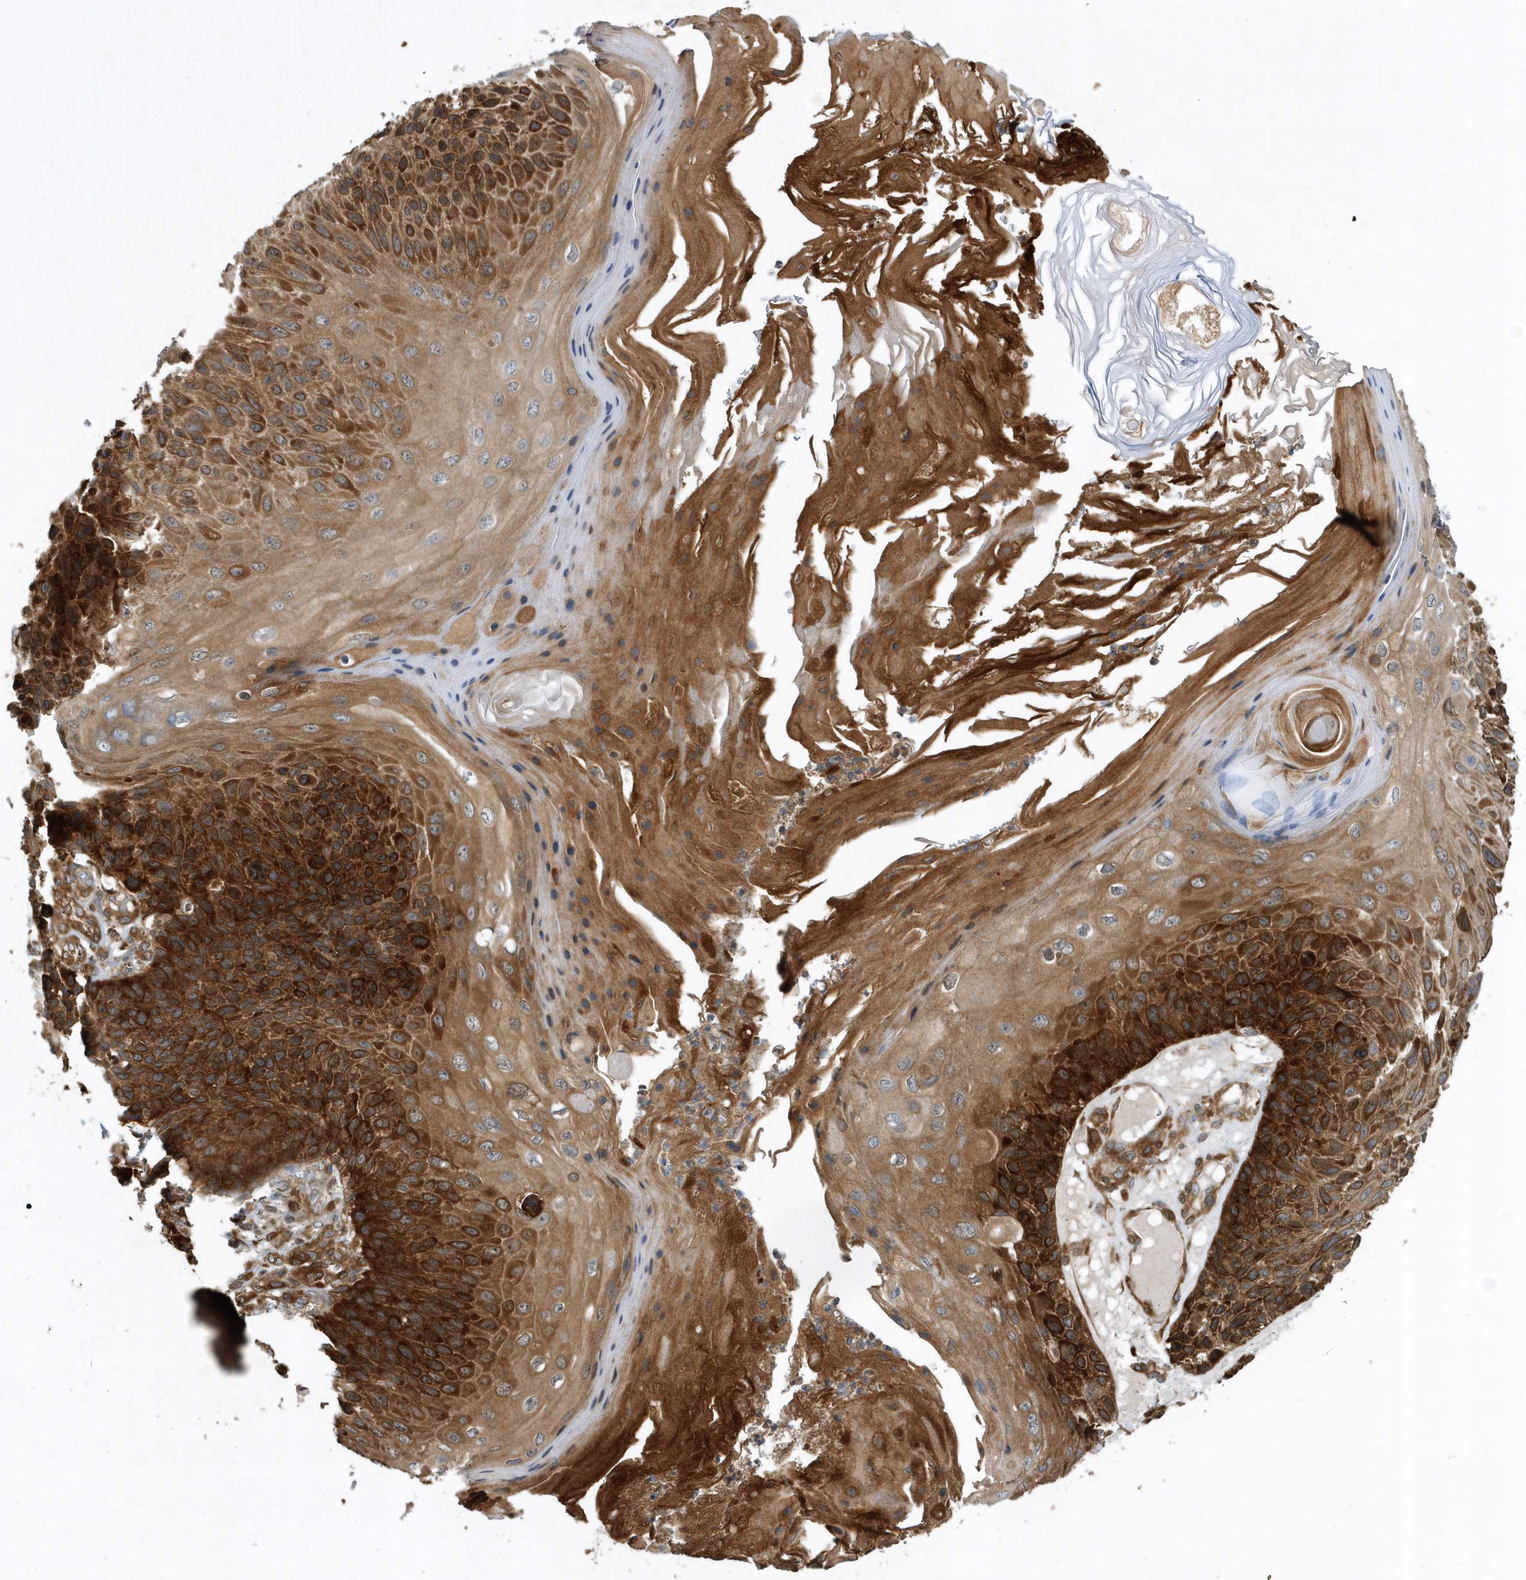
{"staining": {"intensity": "strong", "quantity": ">75%", "location": "cytoplasmic/membranous"}, "tissue": "skin cancer", "cell_type": "Tumor cells", "image_type": "cancer", "snomed": [{"axis": "morphology", "description": "Squamous cell carcinoma, NOS"}, {"axis": "topography", "description": "Skin"}], "caption": "This micrograph demonstrates IHC staining of skin cancer (squamous cell carcinoma), with high strong cytoplasmic/membranous positivity in approximately >75% of tumor cells.", "gene": "PAICS", "patient": {"sex": "female", "age": 88}}